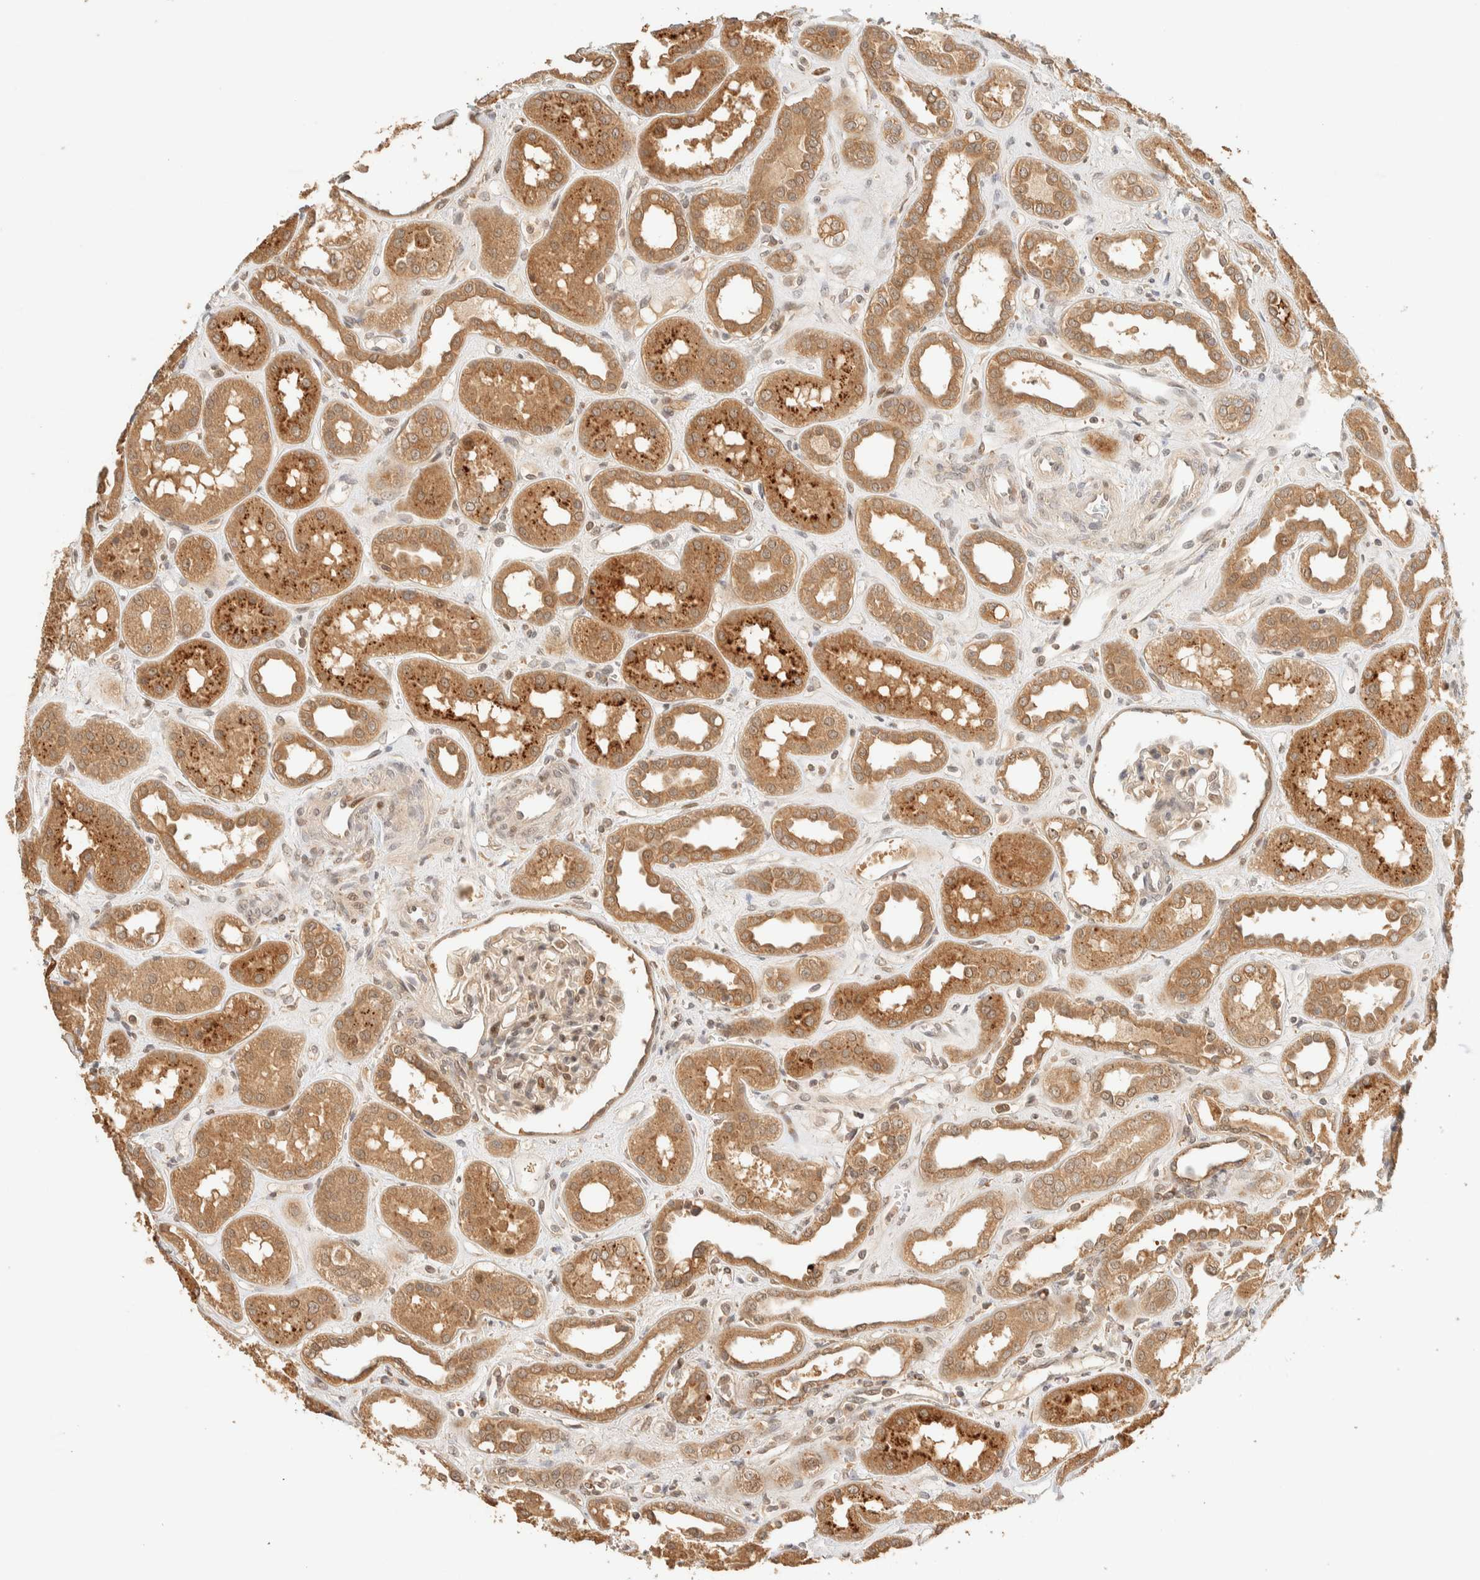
{"staining": {"intensity": "moderate", "quantity": "<25%", "location": "cytoplasmic/membranous,nuclear"}, "tissue": "kidney", "cell_type": "Cells in glomeruli", "image_type": "normal", "snomed": [{"axis": "morphology", "description": "Normal tissue, NOS"}, {"axis": "topography", "description": "Kidney"}], "caption": "Immunohistochemistry (IHC) of normal kidney shows low levels of moderate cytoplasmic/membranous,nuclear staining in approximately <25% of cells in glomeruli.", "gene": "ZBTB34", "patient": {"sex": "male", "age": 59}}